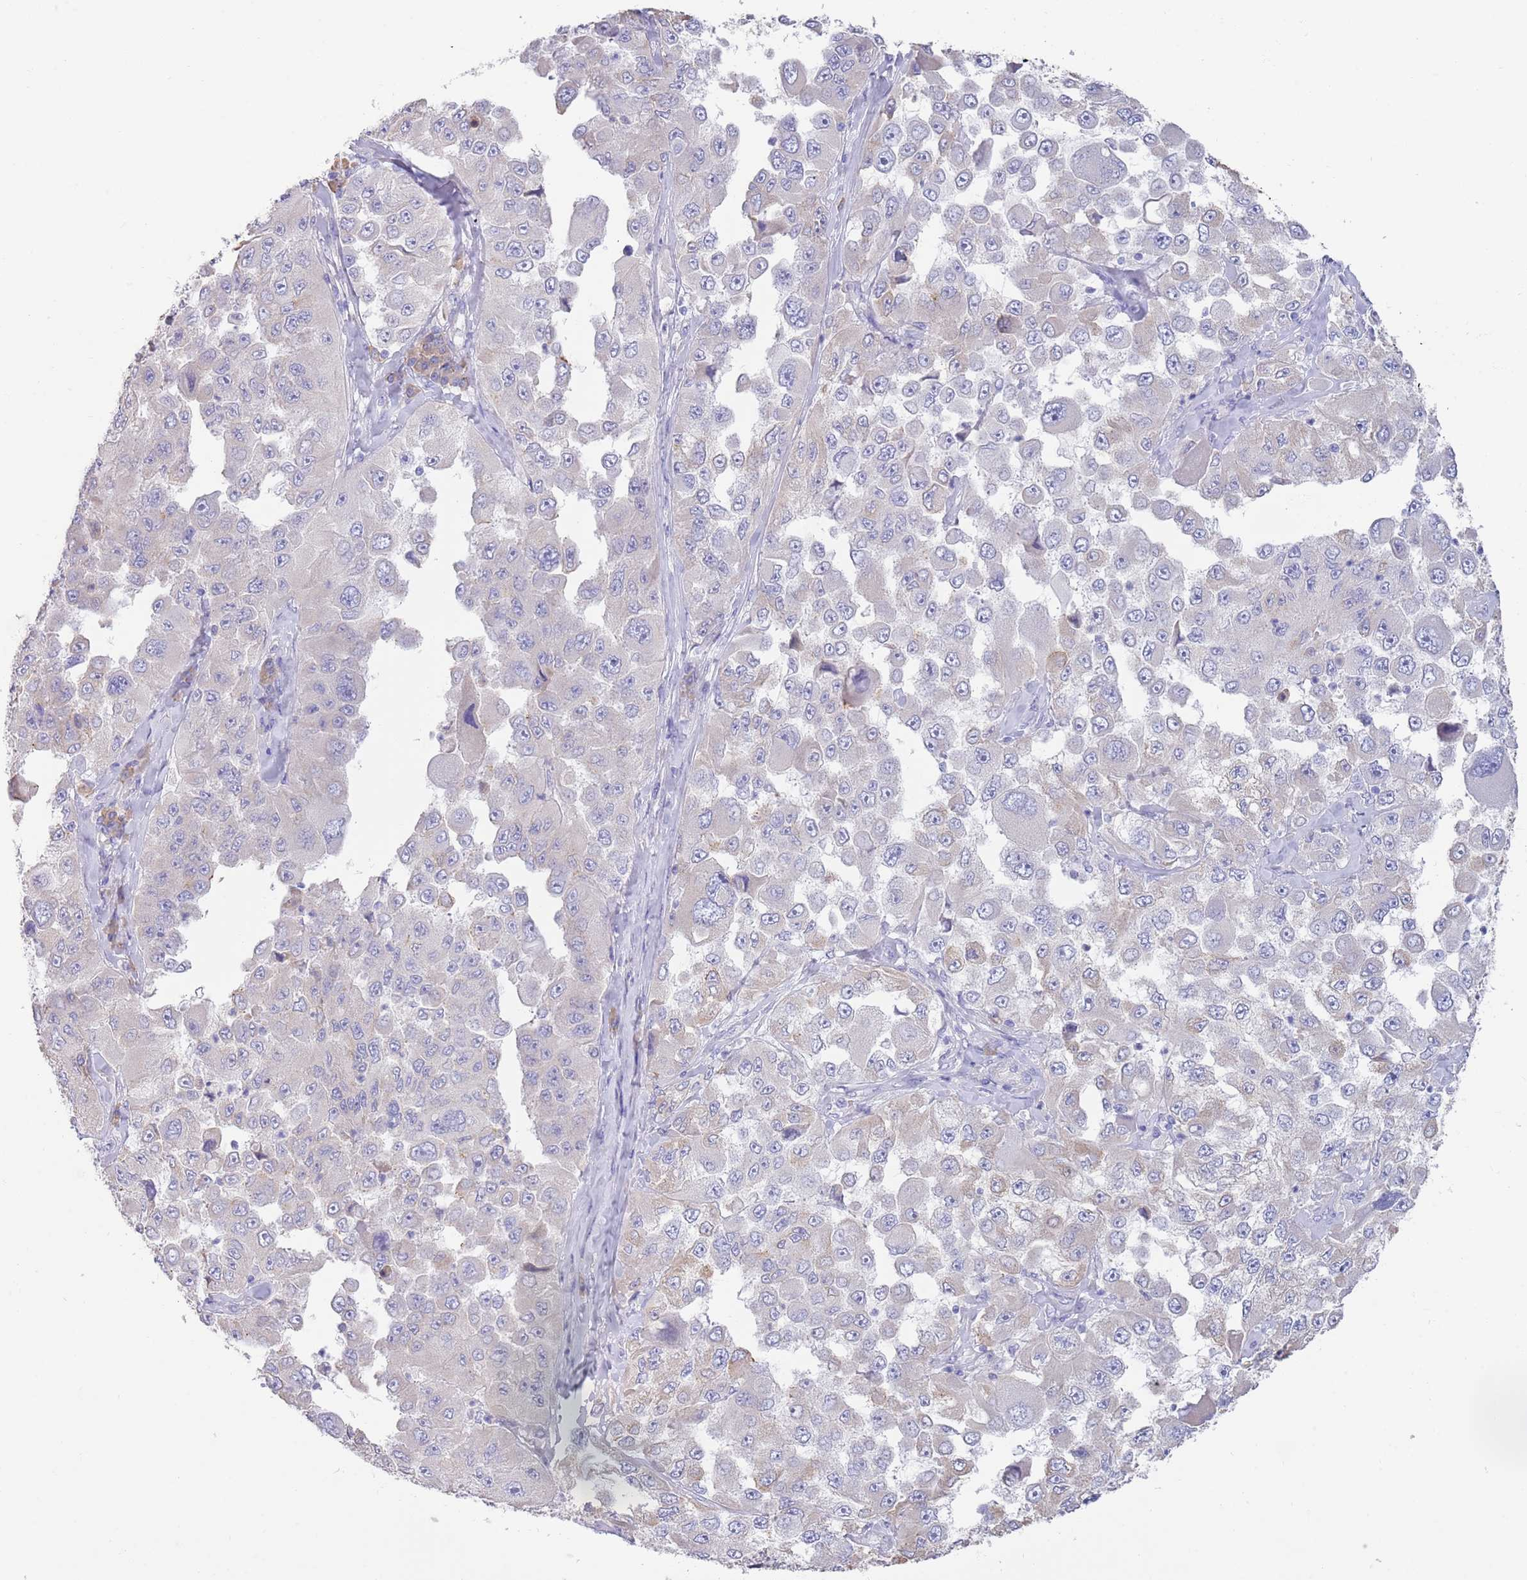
{"staining": {"intensity": "negative", "quantity": "none", "location": "none"}, "tissue": "melanoma", "cell_type": "Tumor cells", "image_type": "cancer", "snomed": [{"axis": "morphology", "description": "Malignant melanoma, Metastatic site"}, {"axis": "topography", "description": "Lymph node"}], "caption": "This image is of melanoma stained with immunohistochemistry (IHC) to label a protein in brown with the nuclei are counter-stained blue. There is no expression in tumor cells.", "gene": "CCDC149", "patient": {"sex": "male", "age": 62}}